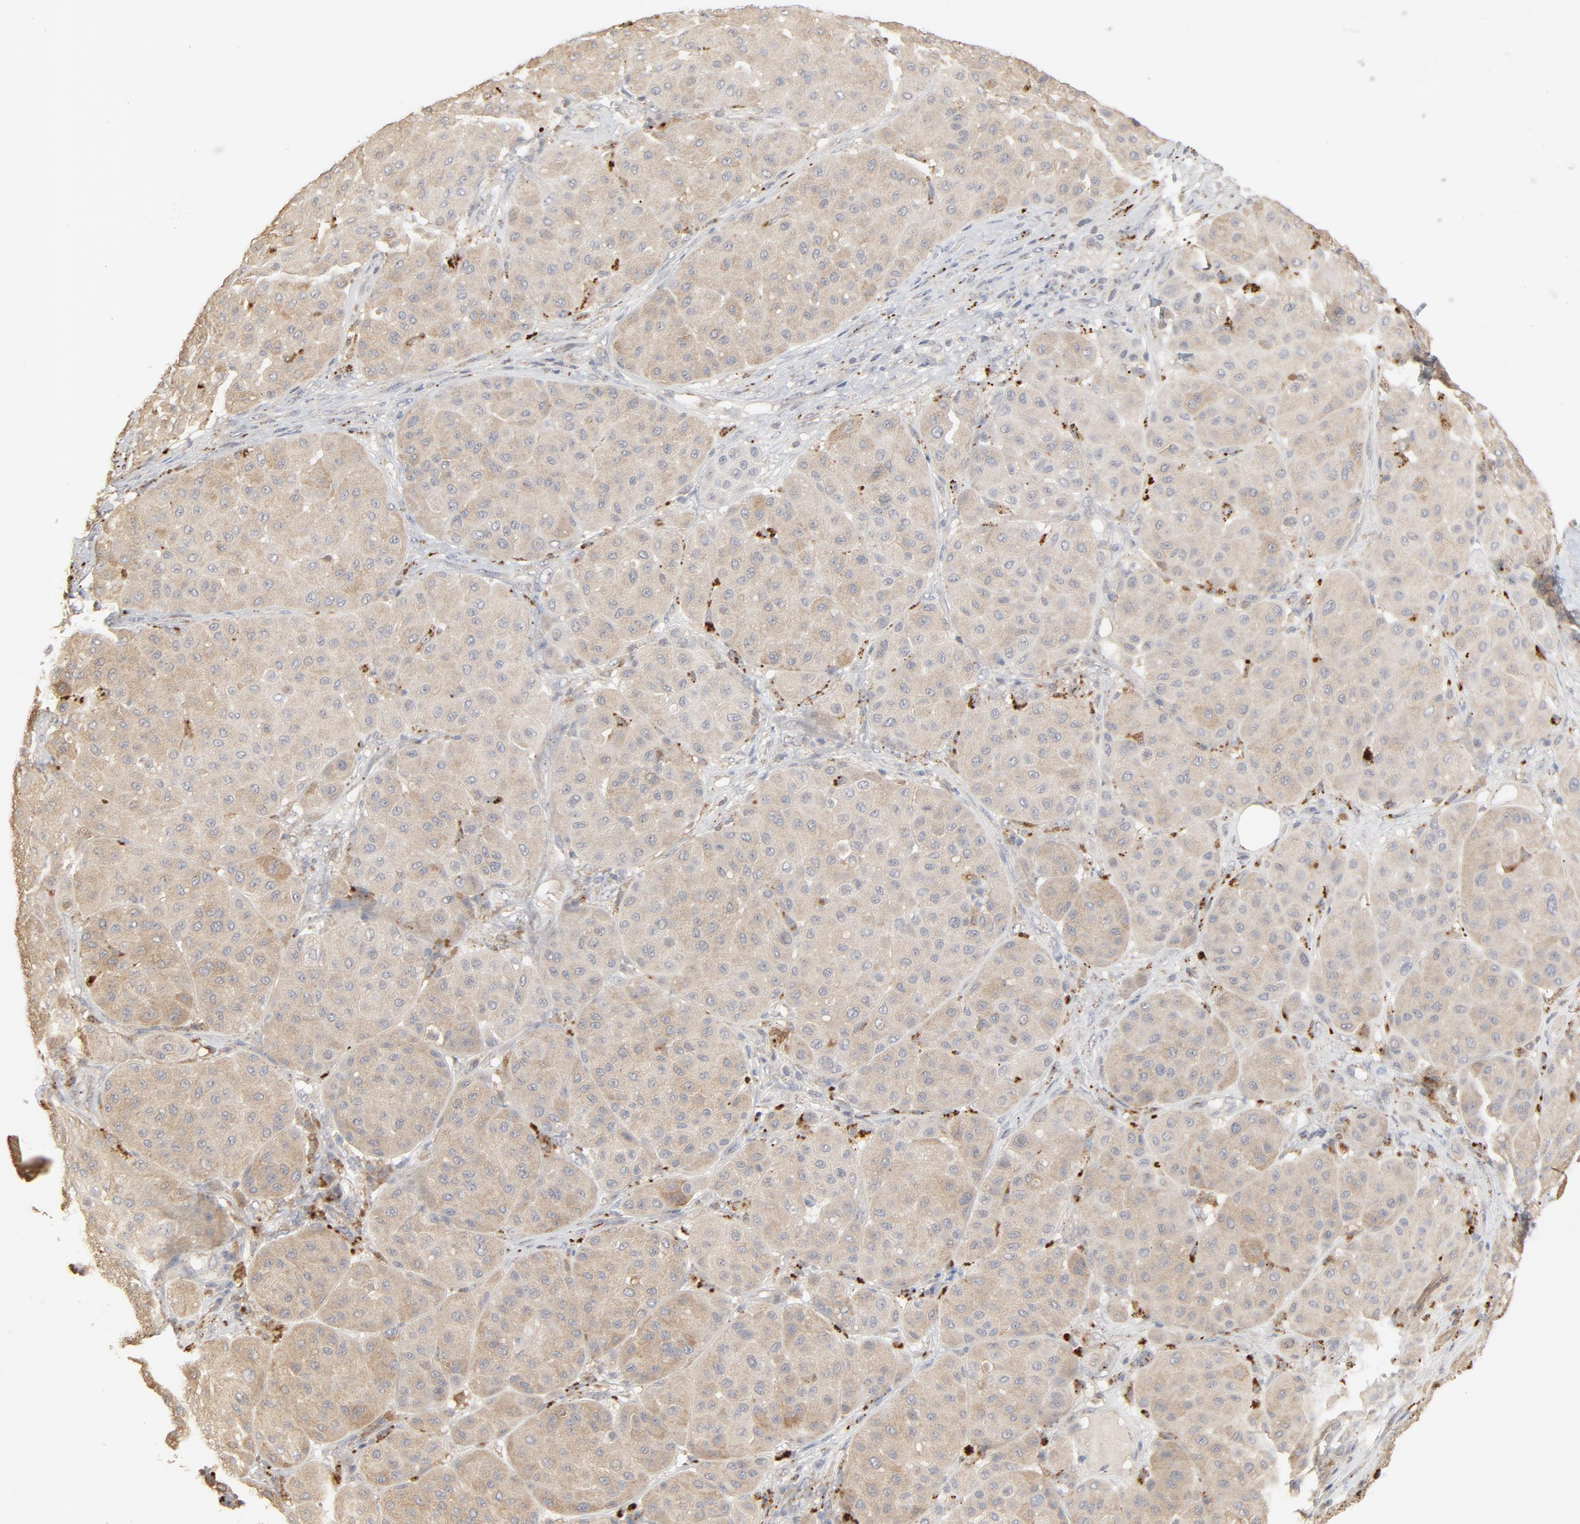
{"staining": {"intensity": "weak", "quantity": ">75%", "location": "nuclear"}, "tissue": "melanoma", "cell_type": "Tumor cells", "image_type": "cancer", "snomed": [{"axis": "morphology", "description": "Normal tissue, NOS"}, {"axis": "morphology", "description": "Malignant melanoma, Metastatic site"}, {"axis": "topography", "description": "Skin"}], "caption": "Melanoma tissue exhibits weak nuclear expression in approximately >75% of tumor cells, visualized by immunohistochemistry.", "gene": "POMT2", "patient": {"sex": "male", "age": 41}}